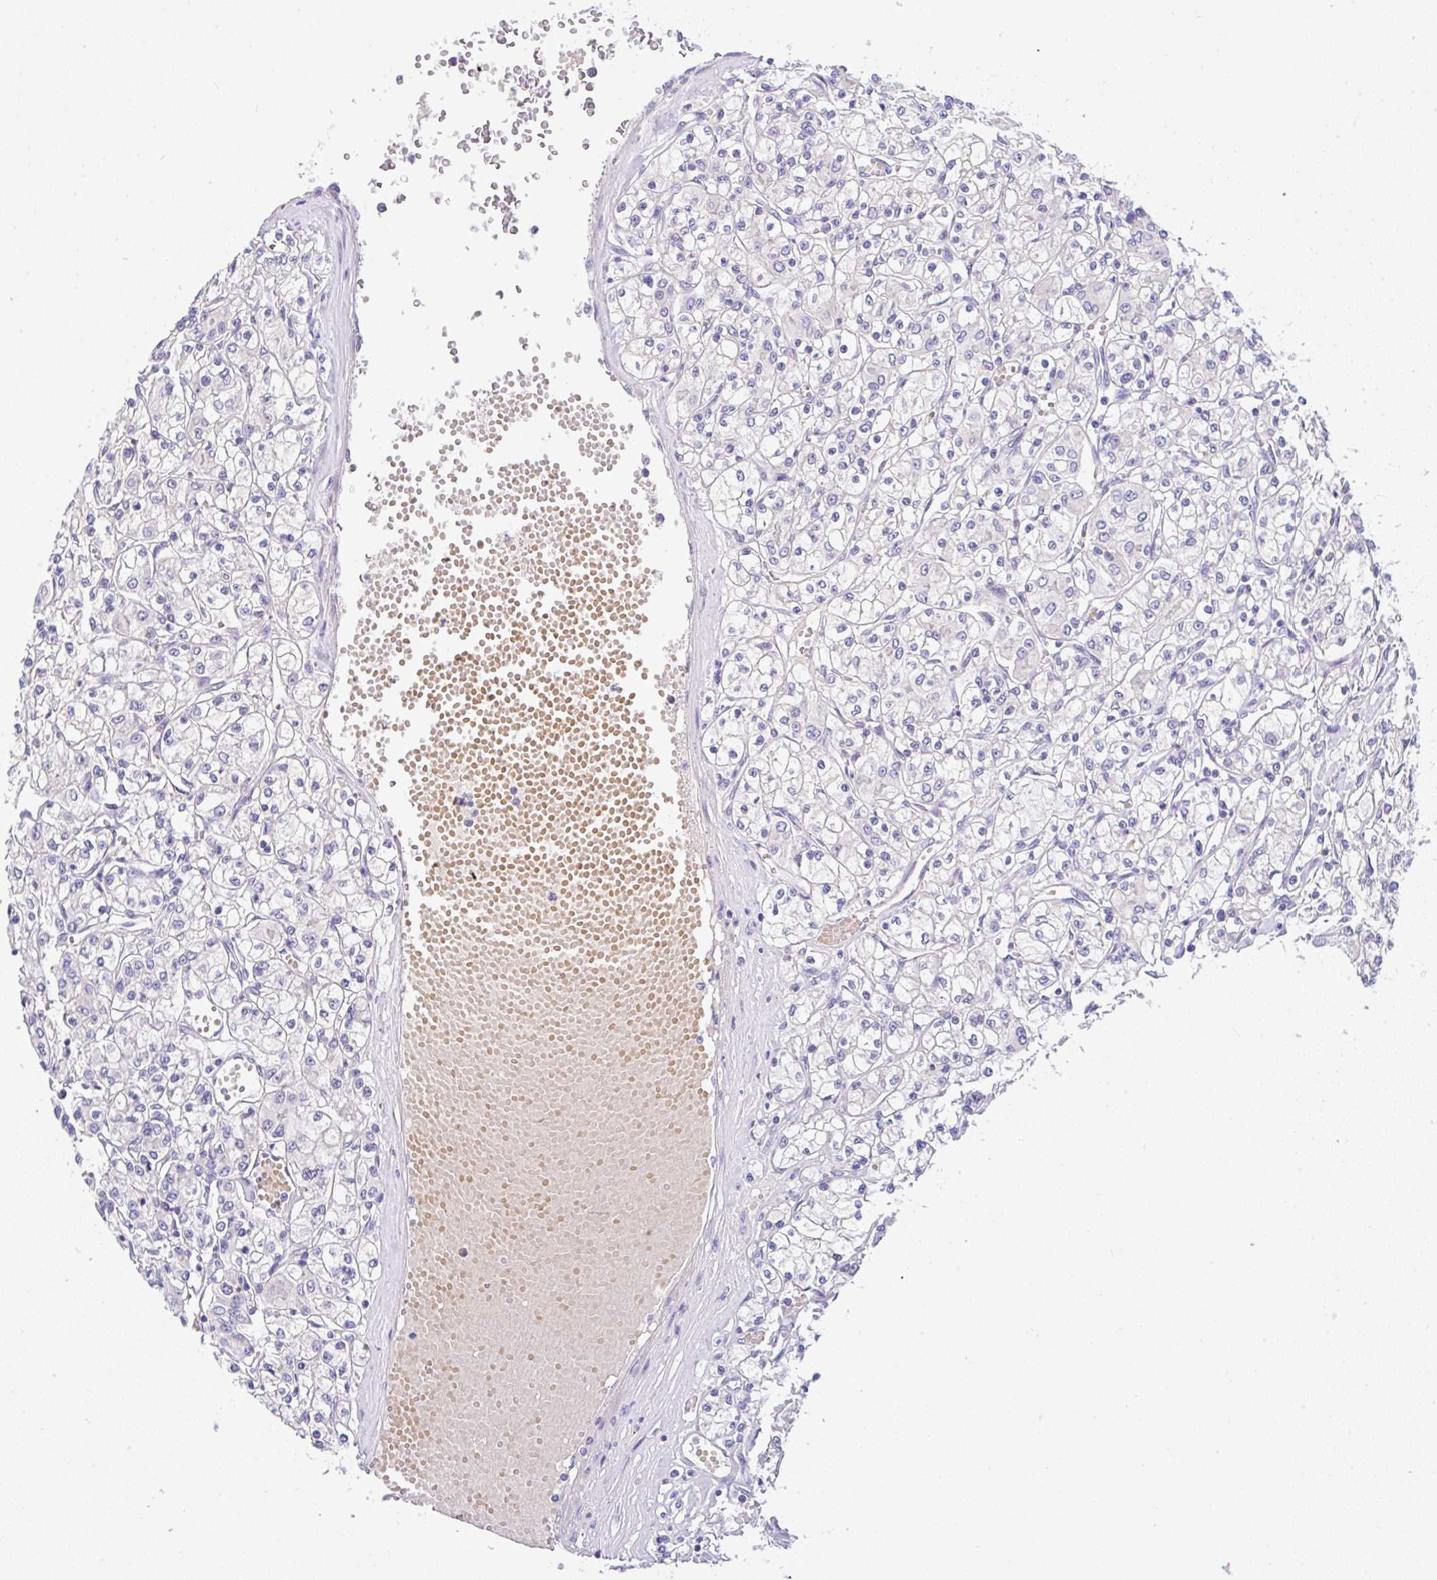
{"staining": {"intensity": "negative", "quantity": "none", "location": "none"}, "tissue": "renal cancer", "cell_type": "Tumor cells", "image_type": "cancer", "snomed": [{"axis": "morphology", "description": "Adenocarcinoma, NOS"}, {"axis": "topography", "description": "Kidney"}], "caption": "Immunohistochemical staining of renal adenocarcinoma shows no significant positivity in tumor cells.", "gene": "SERPINE3", "patient": {"sex": "female", "age": 59}}